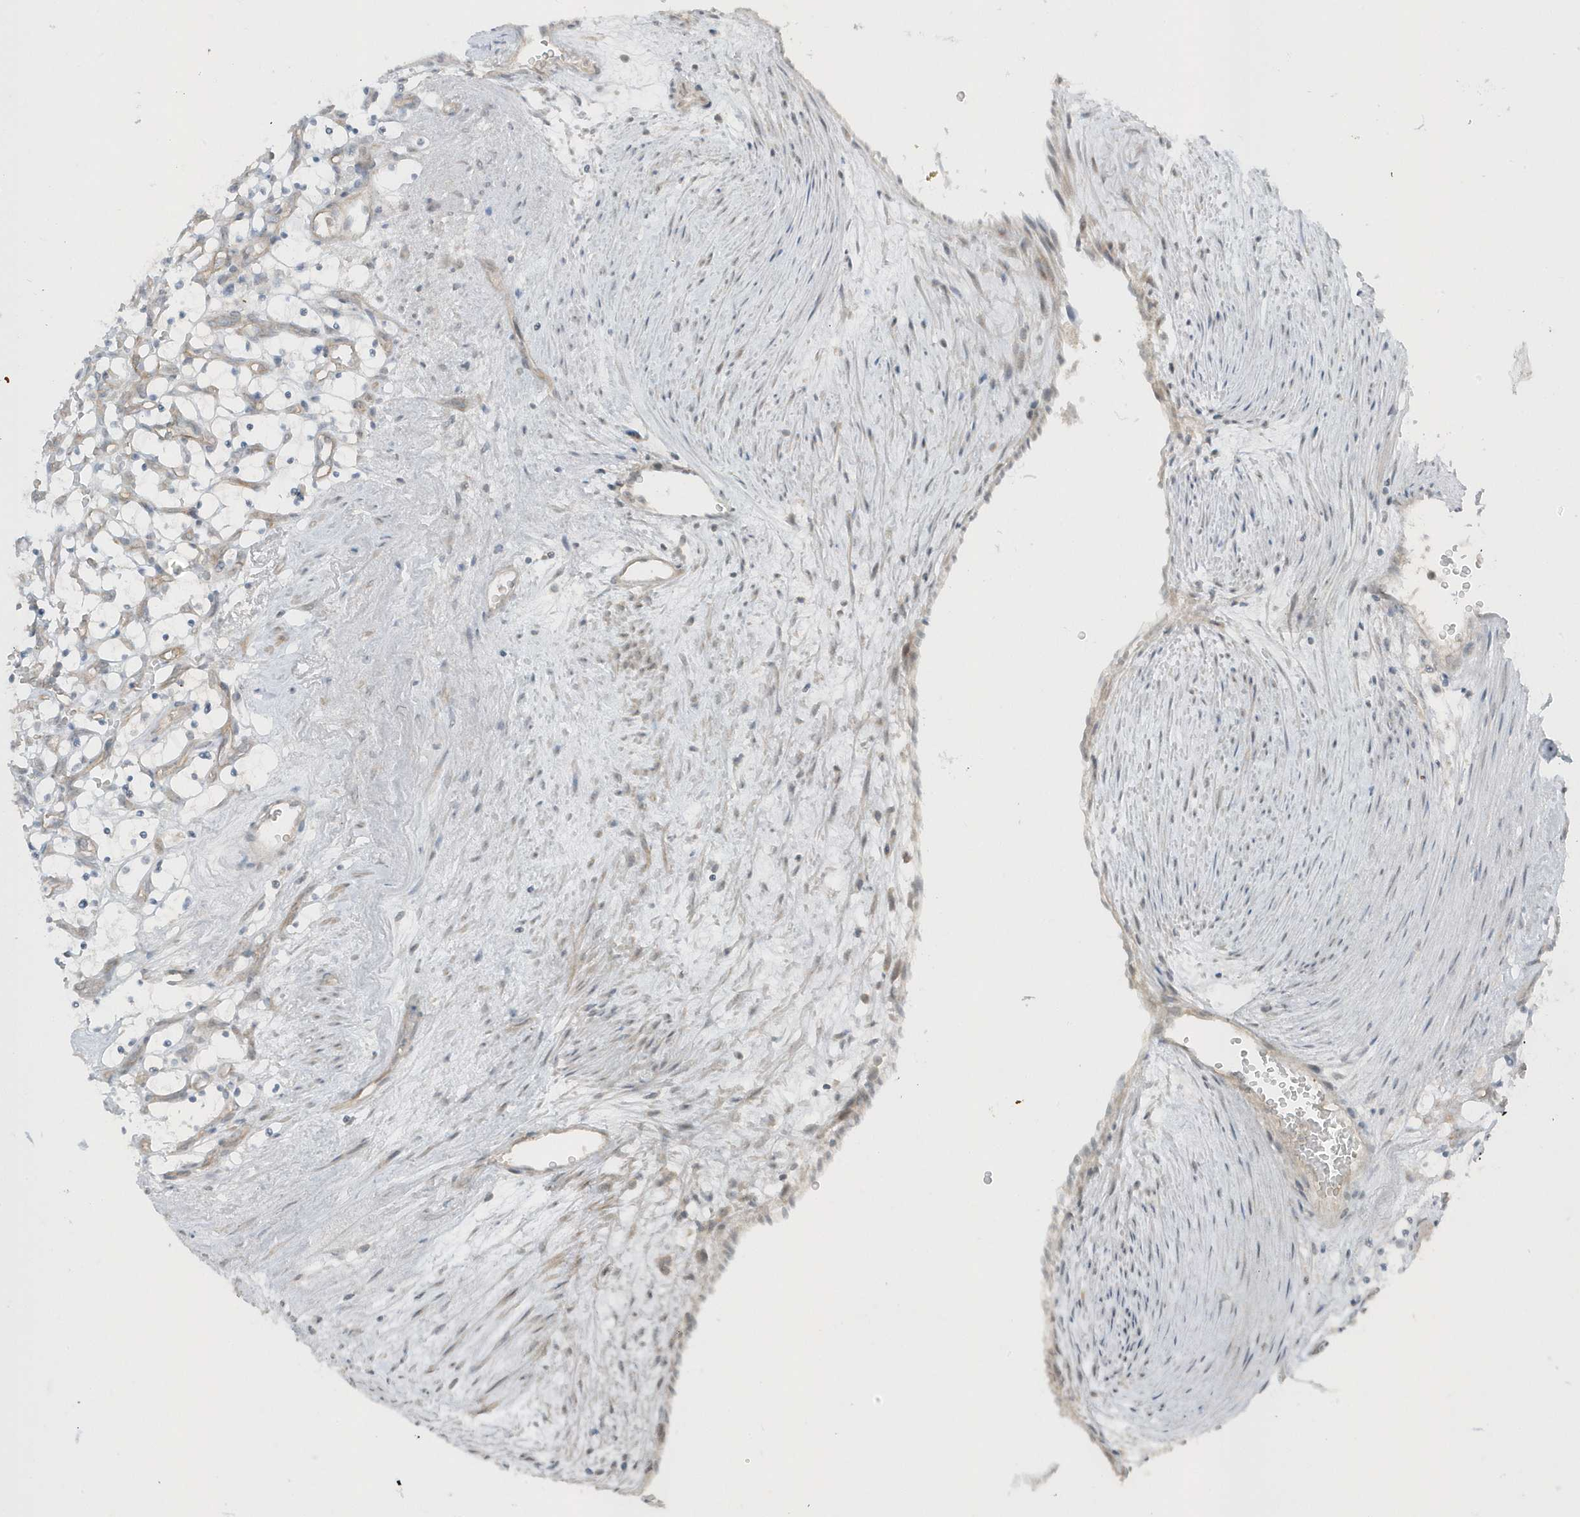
{"staining": {"intensity": "negative", "quantity": "none", "location": "none"}, "tissue": "renal cancer", "cell_type": "Tumor cells", "image_type": "cancer", "snomed": [{"axis": "morphology", "description": "Adenocarcinoma, NOS"}, {"axis": "topography", "description": "Kidney"}], "caption": "DAB immunohistochemical staining of renal cancer (adenocarcinoma) exhibits no significant positivity in tumor cells.", "gene": "PARD3B", "patient": {"sex": "female", "age": 69}}